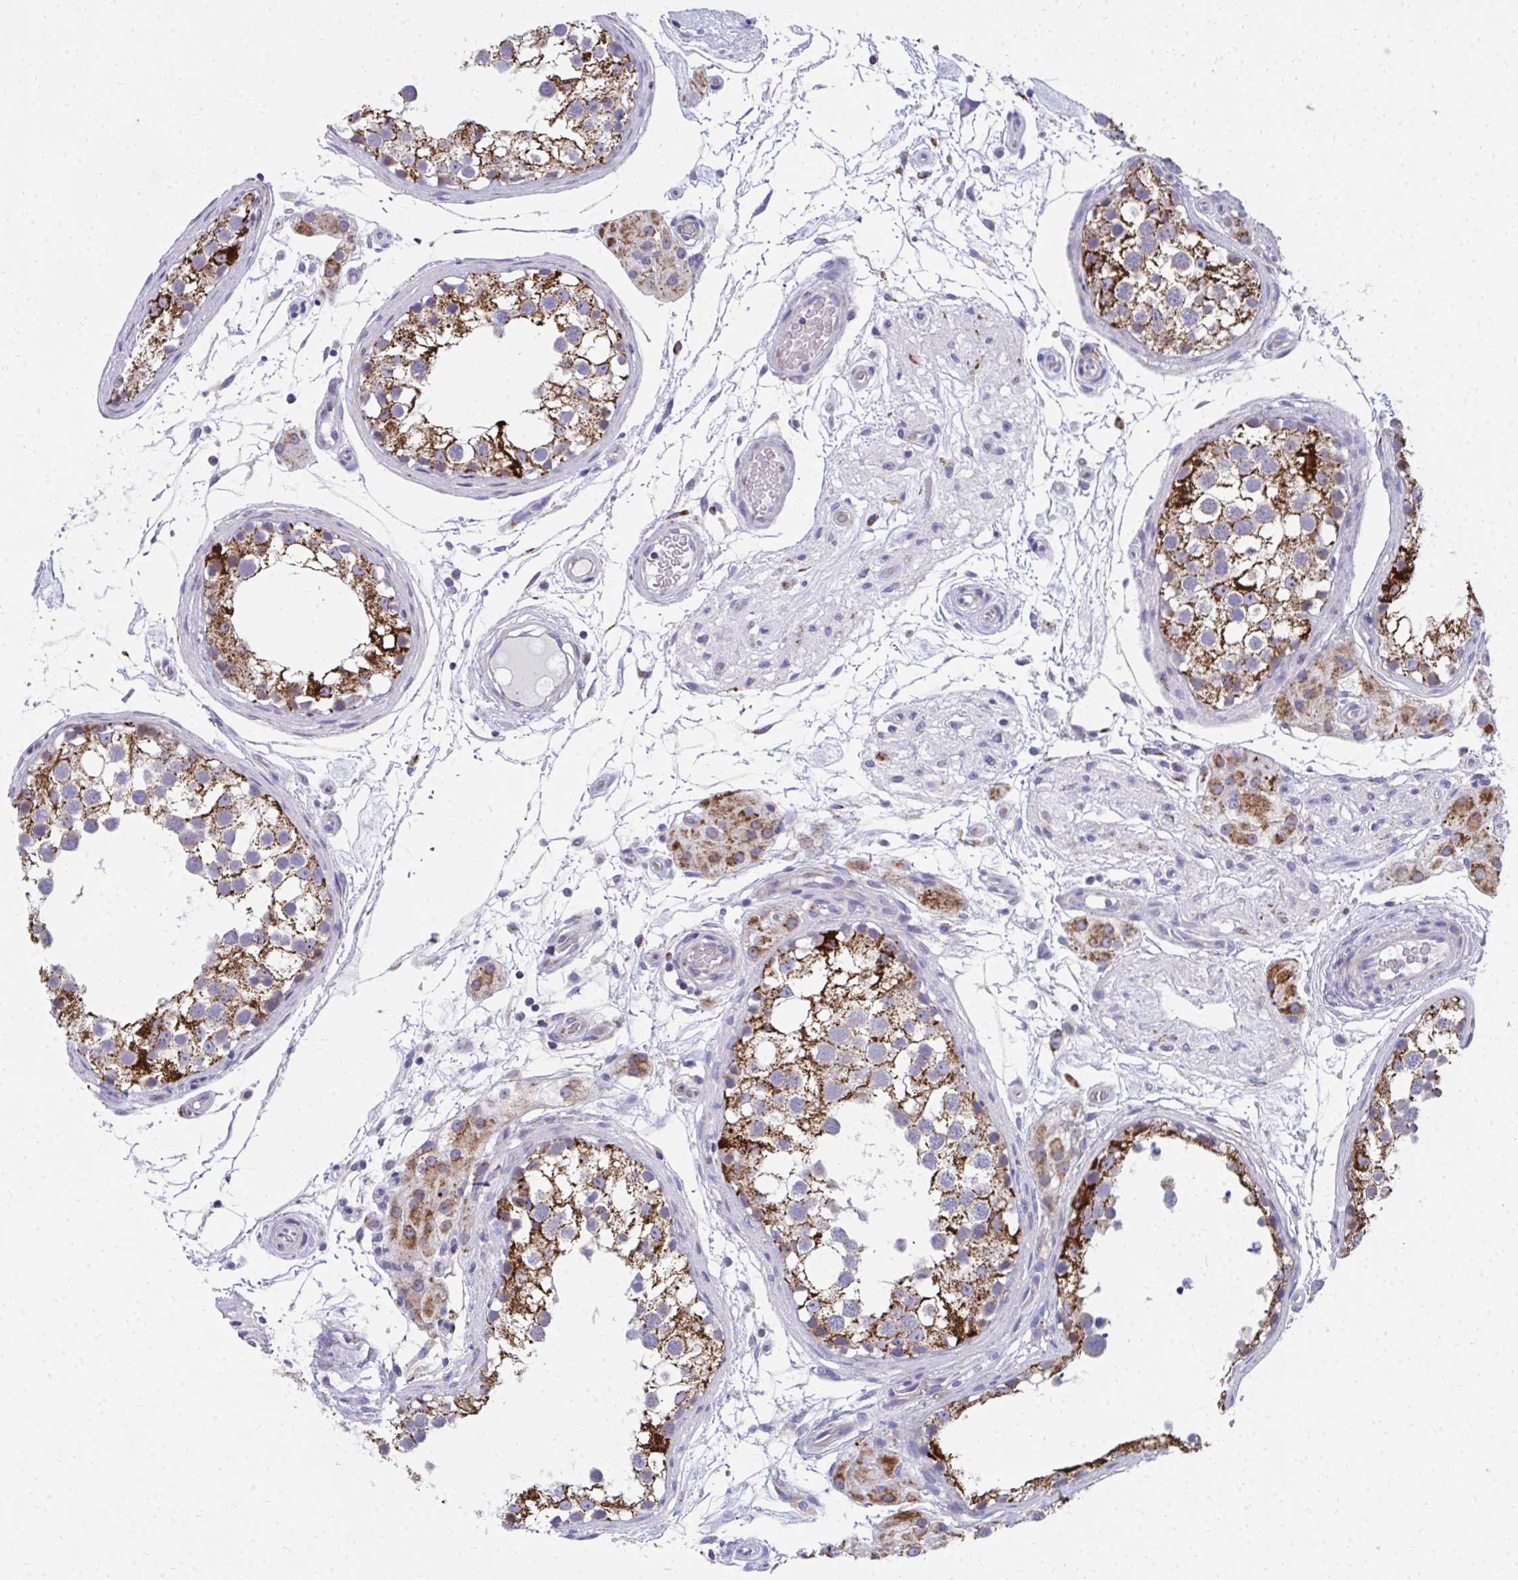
{"staining": {"intensity": "strong", "quantity": ">75%", "location": "cytoplasmic/membranous"}, "tissue": "testis", "cell_type": "Cells in seminiferous ducts", "image_type": "normal", "snomed": [{"axis": "morphology", "description": "Normal tissue, NOS"}, {"axis": "morphology", "description": "Seminoma, NOS"}, {"axis": "topography", "description": "Testis"}], "caption": "About >75% of cells in seminiferous ducts in benign testis show strong cytoplasmic/membranous protein expression as visualized by brown immunohistochemical staining.", "gene": "IL37", "patient": {"sex": "male", "age": 65}}